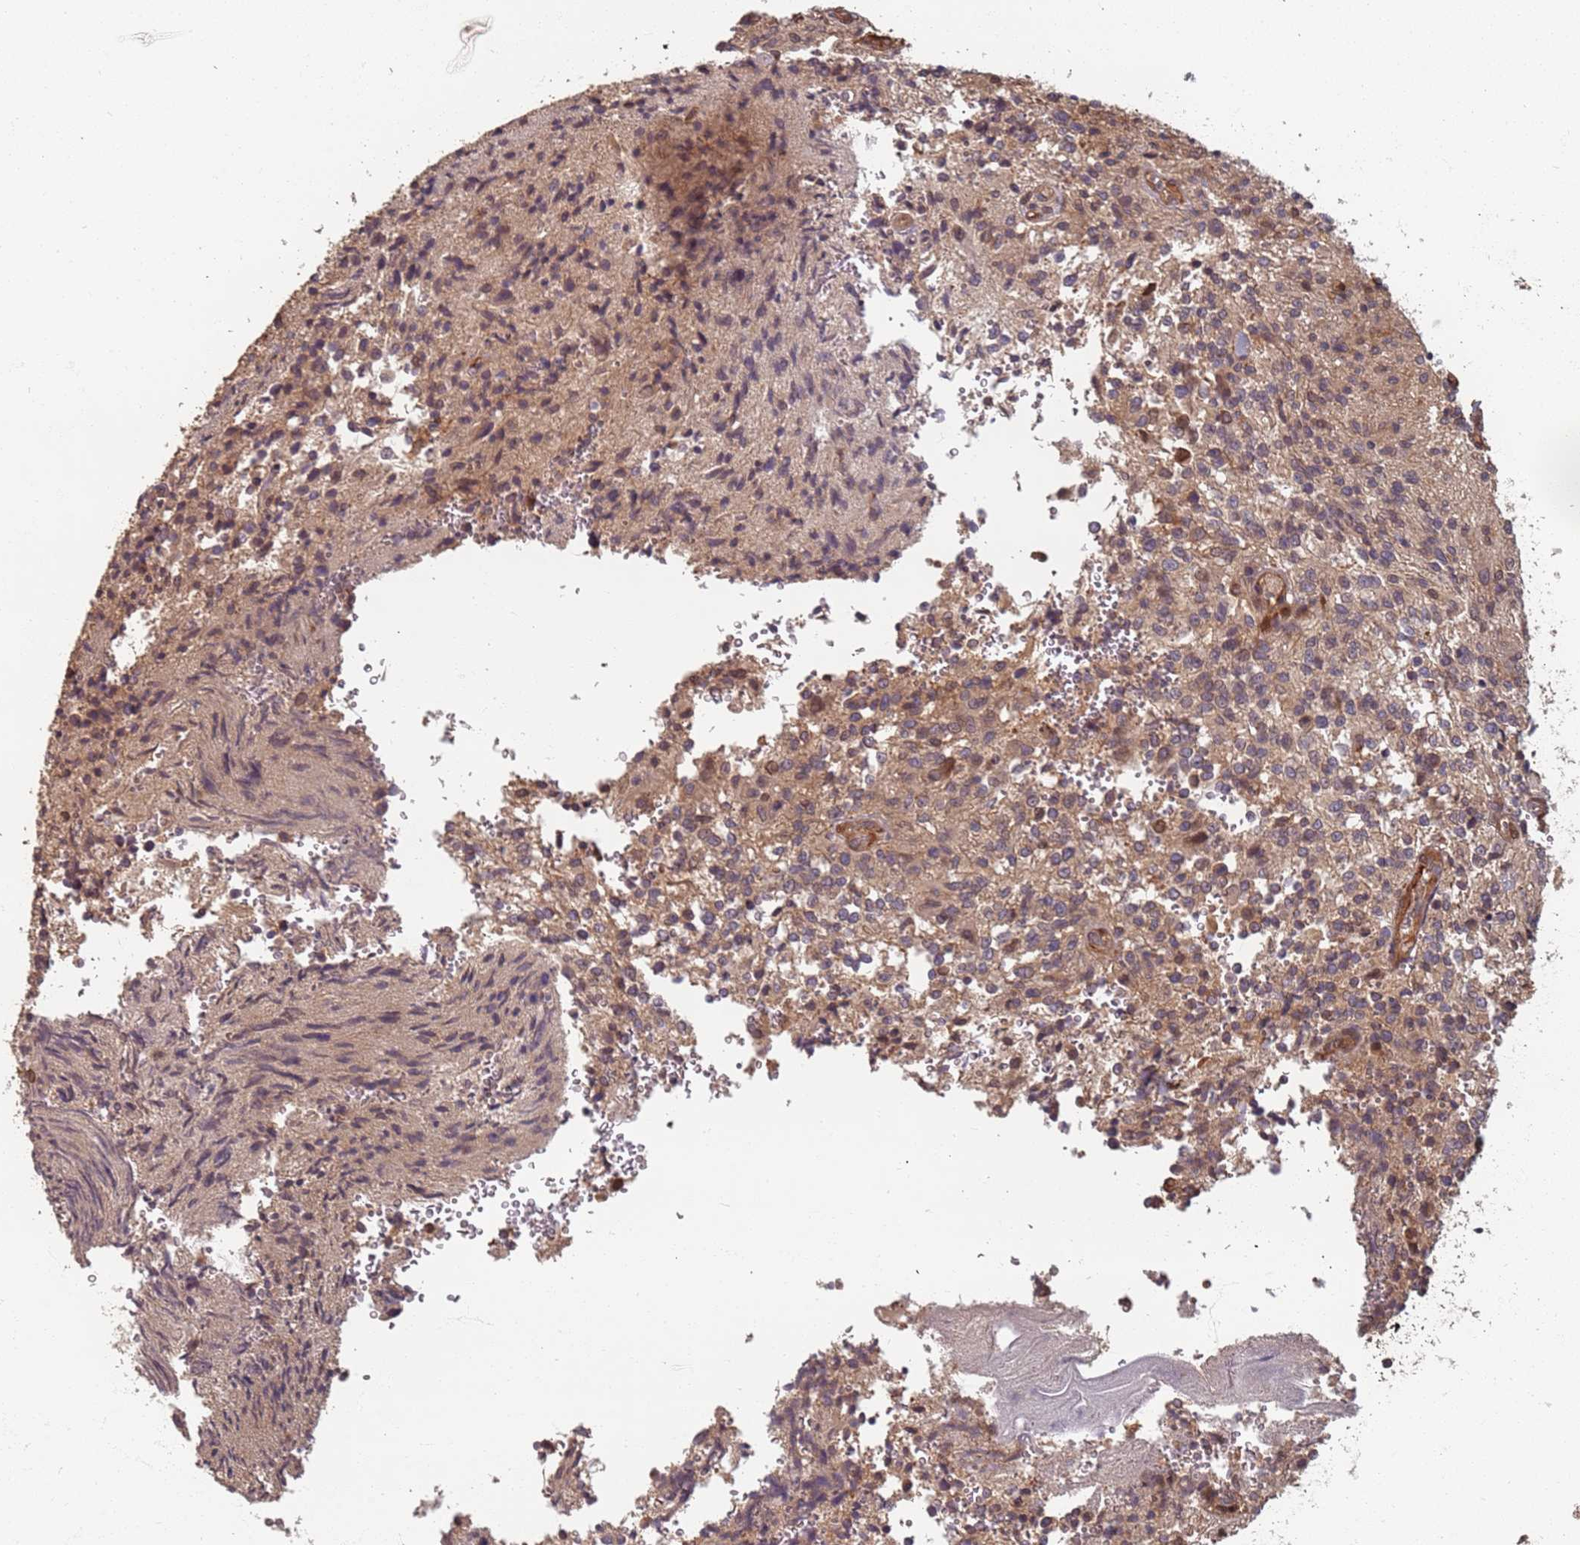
{"staining": {"intensity": "moderate", "quantity": "<25%", "location": "nuclear"}, "tissue": "glioma", "cell_type": "Tumor cells", "image_type": "cancer", "snomed": [{"axis": "morphology", "description": "Normal tissue, NOS"}, {"axis": "morphology", "description": "Glioma, malignant, High grade"}, {"axis": "topography", "description": "Cerebral cortex"}], "caption": "High-magnification brightfield microscopy of glioma stained with DAB (brown) and counterstained with hematoxylin (blue). tumor cells exhibit moderate nuclear staining is appreciated in approximately<25% of cells.", "gene": "SDCCAG8", "patient": {"sex": "male", "age": 56}}